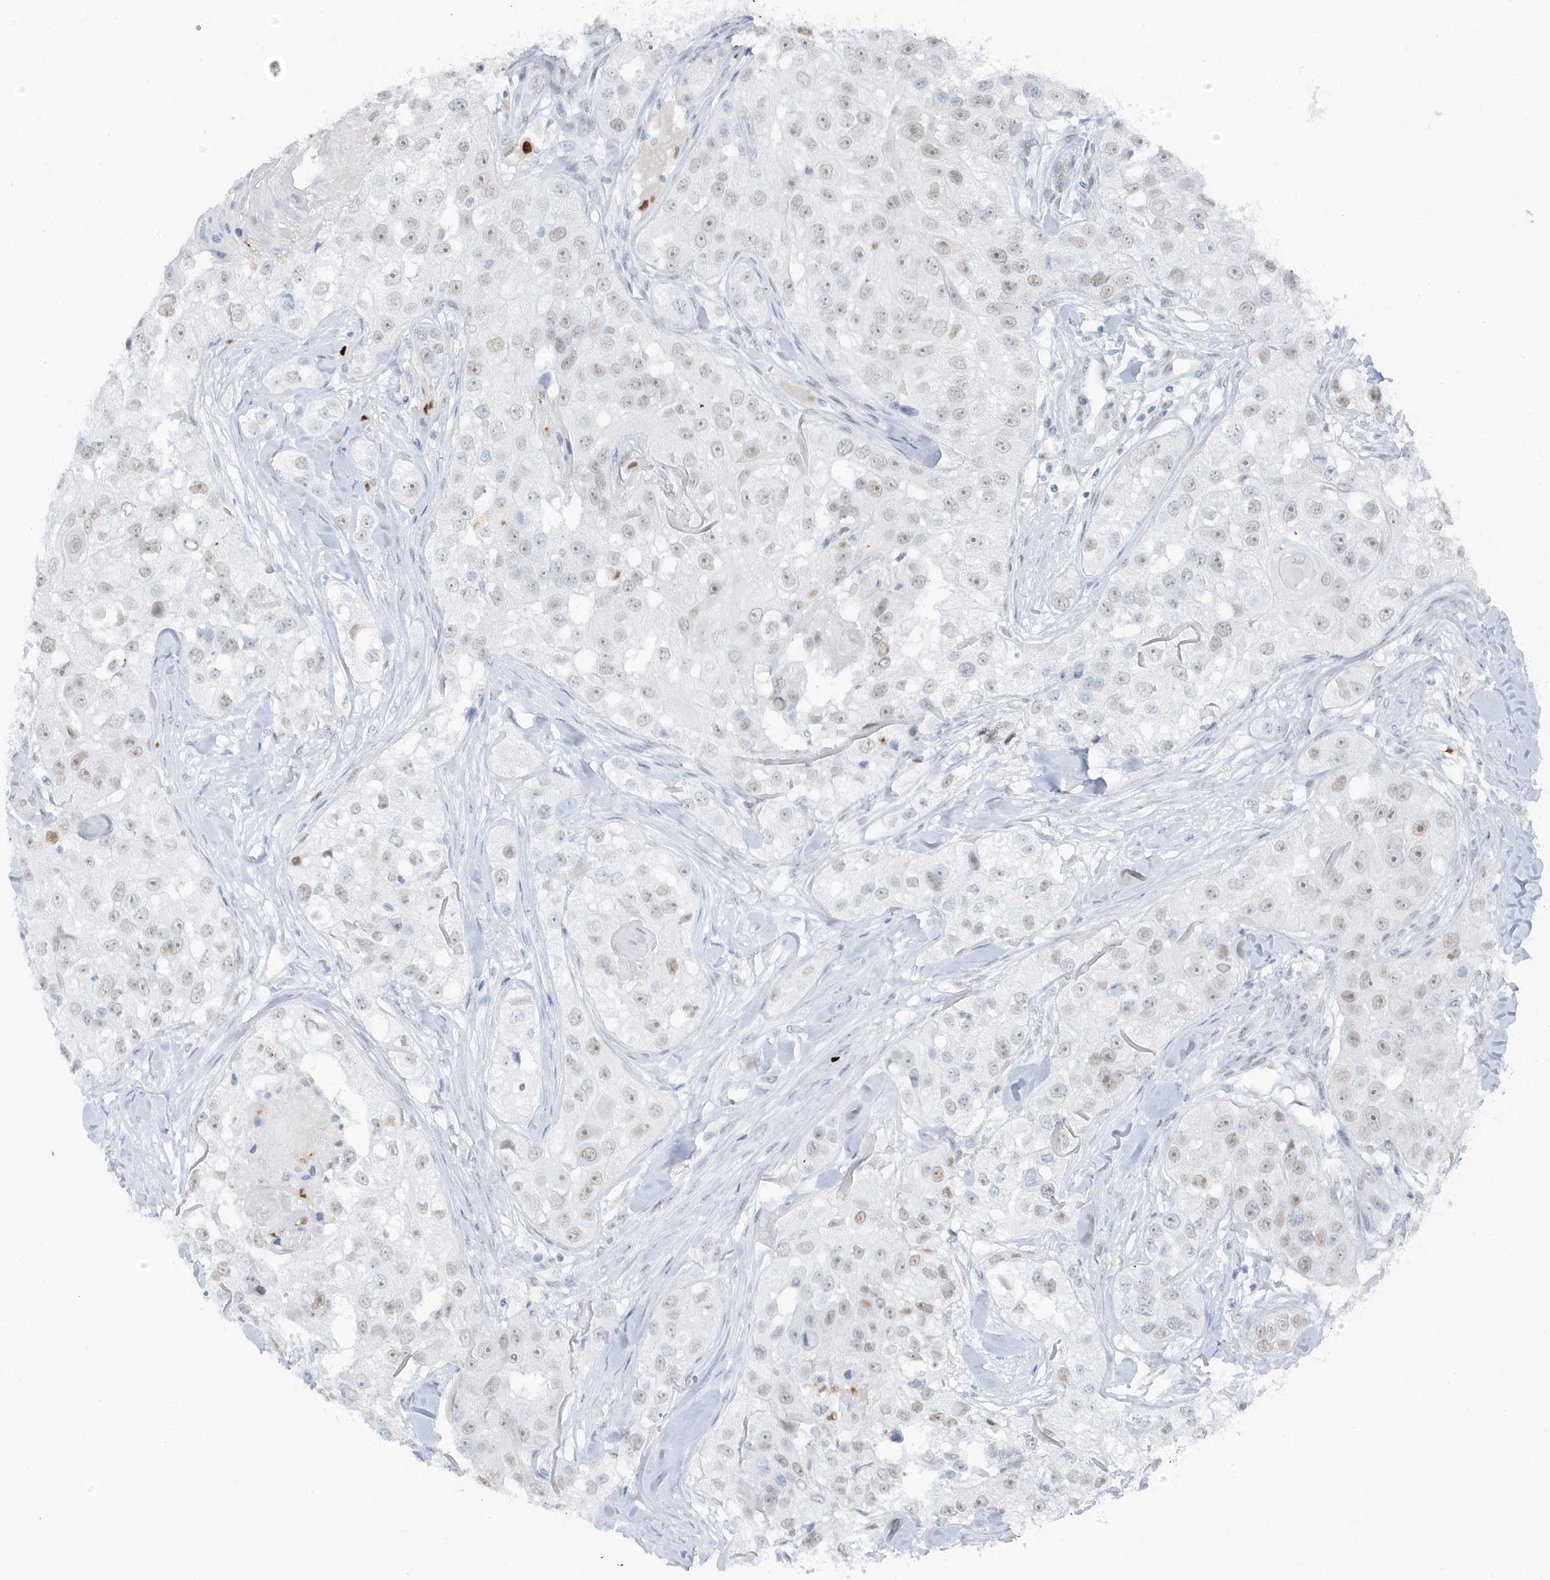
{"staining": {"intensity": "weak", "quantity": "<25%", "location": "nuclear"}, "tissue": "head and neck cancer", "cell_type": "Tumor cells", "image_type": "cancer", "snomed": [{"axis": "morphology", "description": "Normal tissue, NOS"}, {"axis": "morphology", "description": "Squamous cell carcinoma, NOS"}, {"axis": "topography", "description": "Skeletal muscle"}, {"axis": "topography", "description": "Head-Neck"}], "caption": "This is an immunohistochemistry (IHC) micrograph of head and neck cancer (squamous cell carcinoma). There is no positivity in tumor cells.", "gene": "SMIM34", "patient": {"sex": "male", "age": 51}}